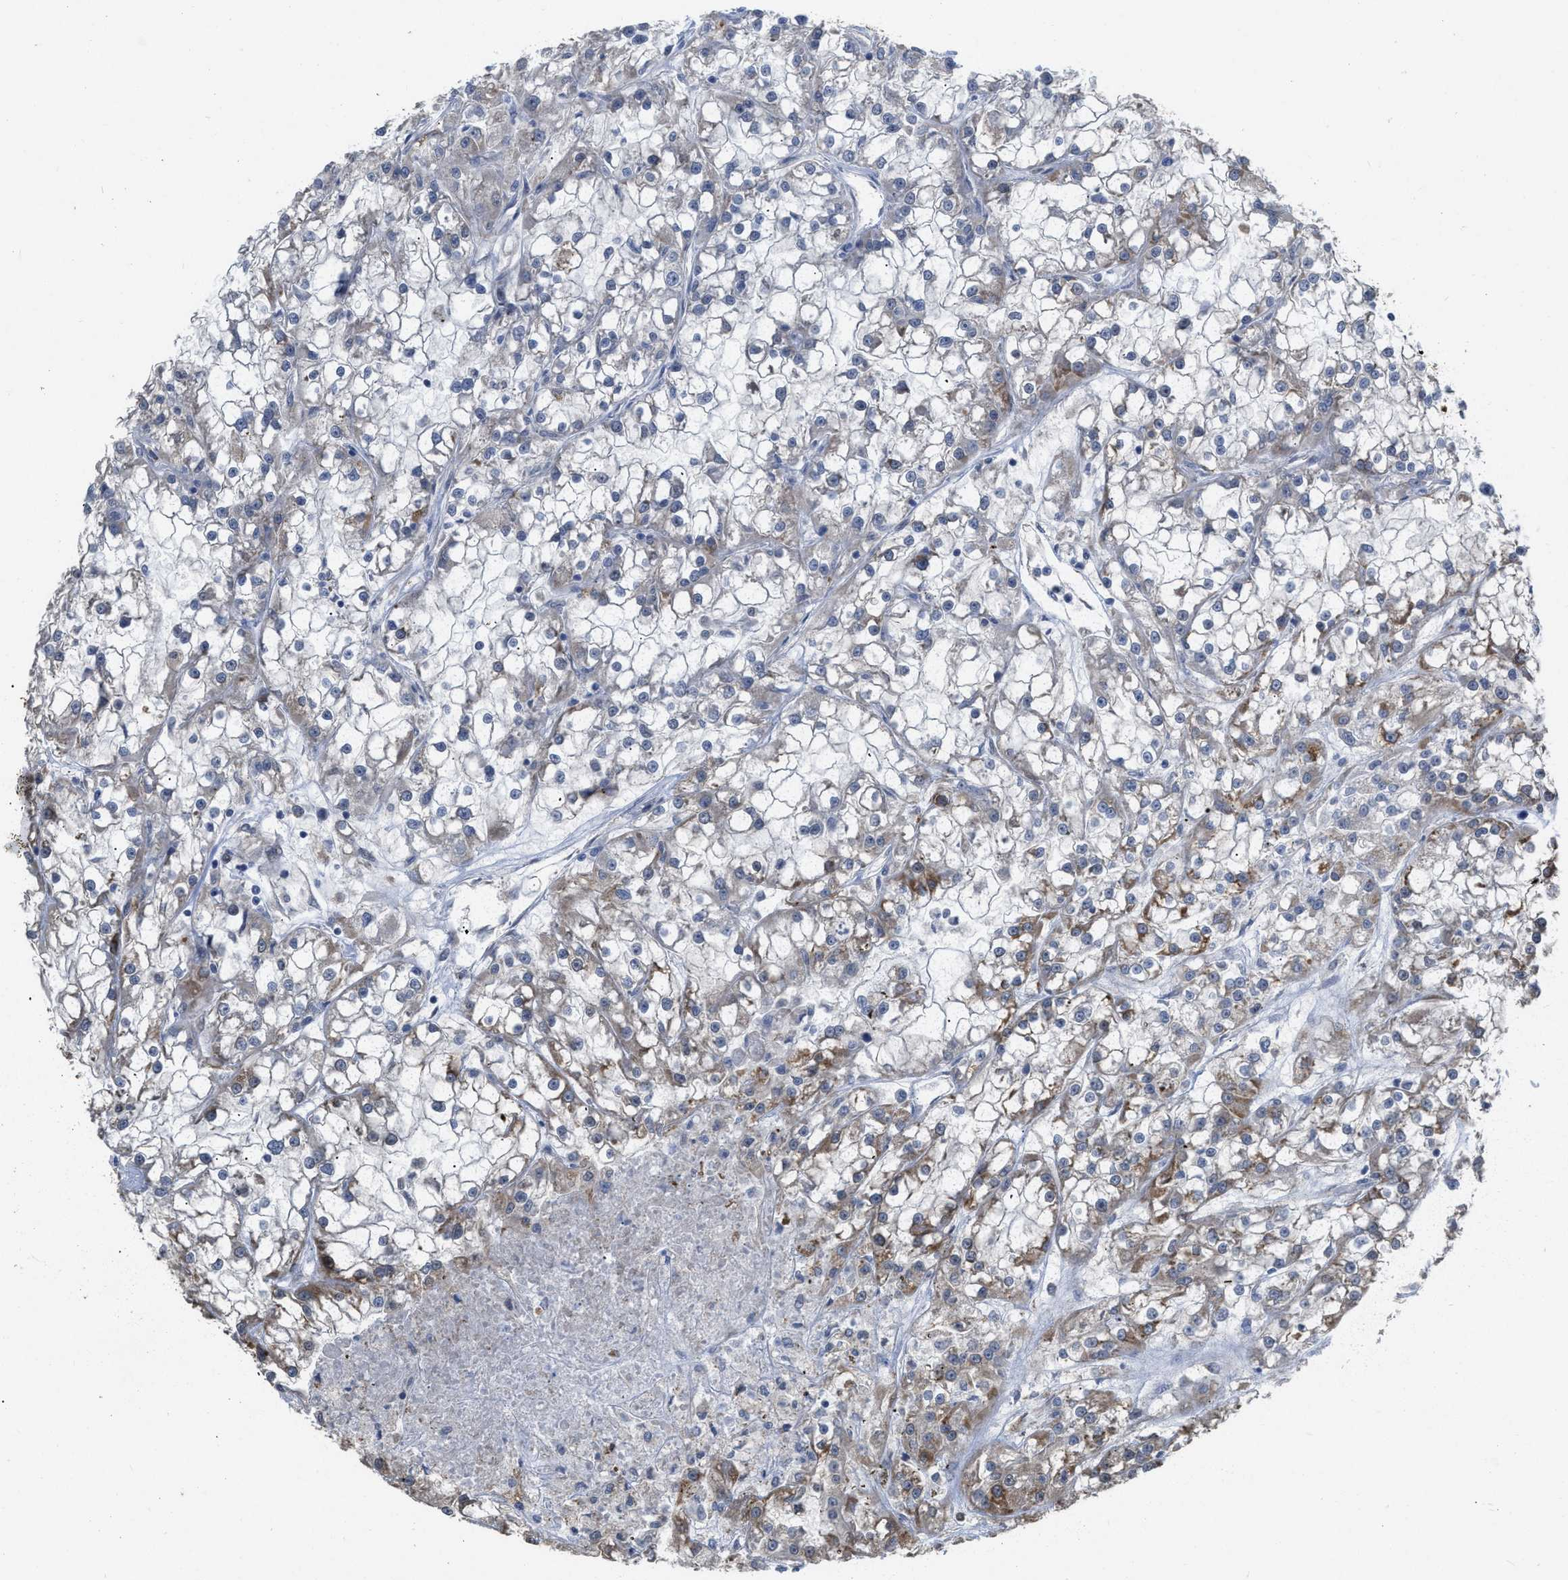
{"staining": {"intensity": "moderate", "quantity": "<25%", "location": "cytoplasmic/membranous"}, "tissue": "renal cancer", "cell_type": "Tumor cells", "image_type": "cancer", "snomed": [{"axis": "morphology", "description": "Adenocarcinoma, NOS"}, {"axis": "topography", "description": "Kidney"}], "caption": "This is a histology image of immunohistochemistry staining of adenocarcinoma (renal), which shows moderate expression in the cytoplasmic/membranous of tumor cells.", "gene": "AK2", "patient": {"sex": "female", "age": 52}}